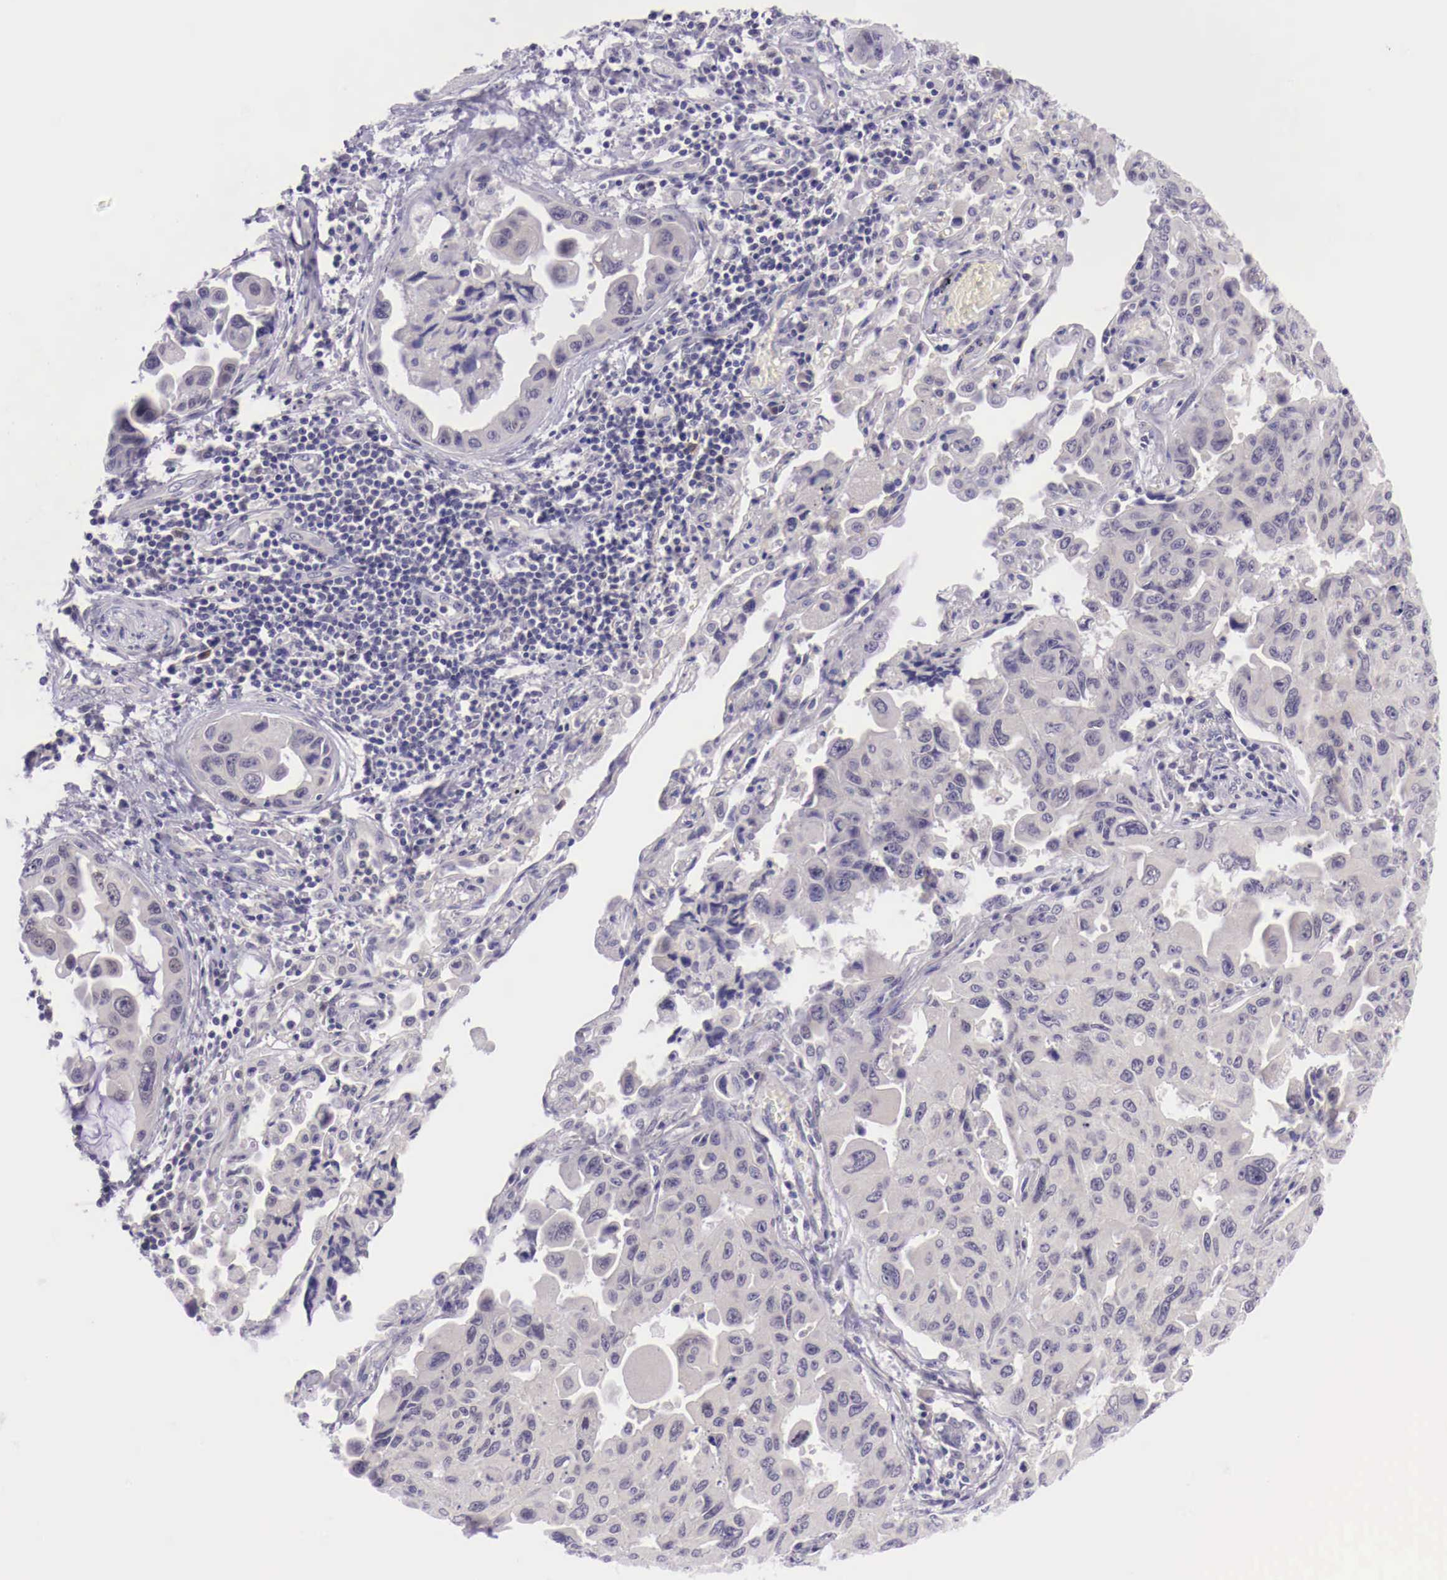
{"staining": {"intensity": "negative", "quantity": "none", "location": "none"}, "tissue": "lung cancer", "cell_type": "Tumor cells", "image_type": "cancer", "snomed": [{"axis": "morphology", "description": "Adenocarcinoma, NOS"}, {"axis": "topography", "description": "Lung"}], "caption": "Human lung adenocarcinoma stained for a protein using IHC displays no positivity in tumor cells.", "gene": "BCL6", "patient": {"sex": "male", "age": 64}}